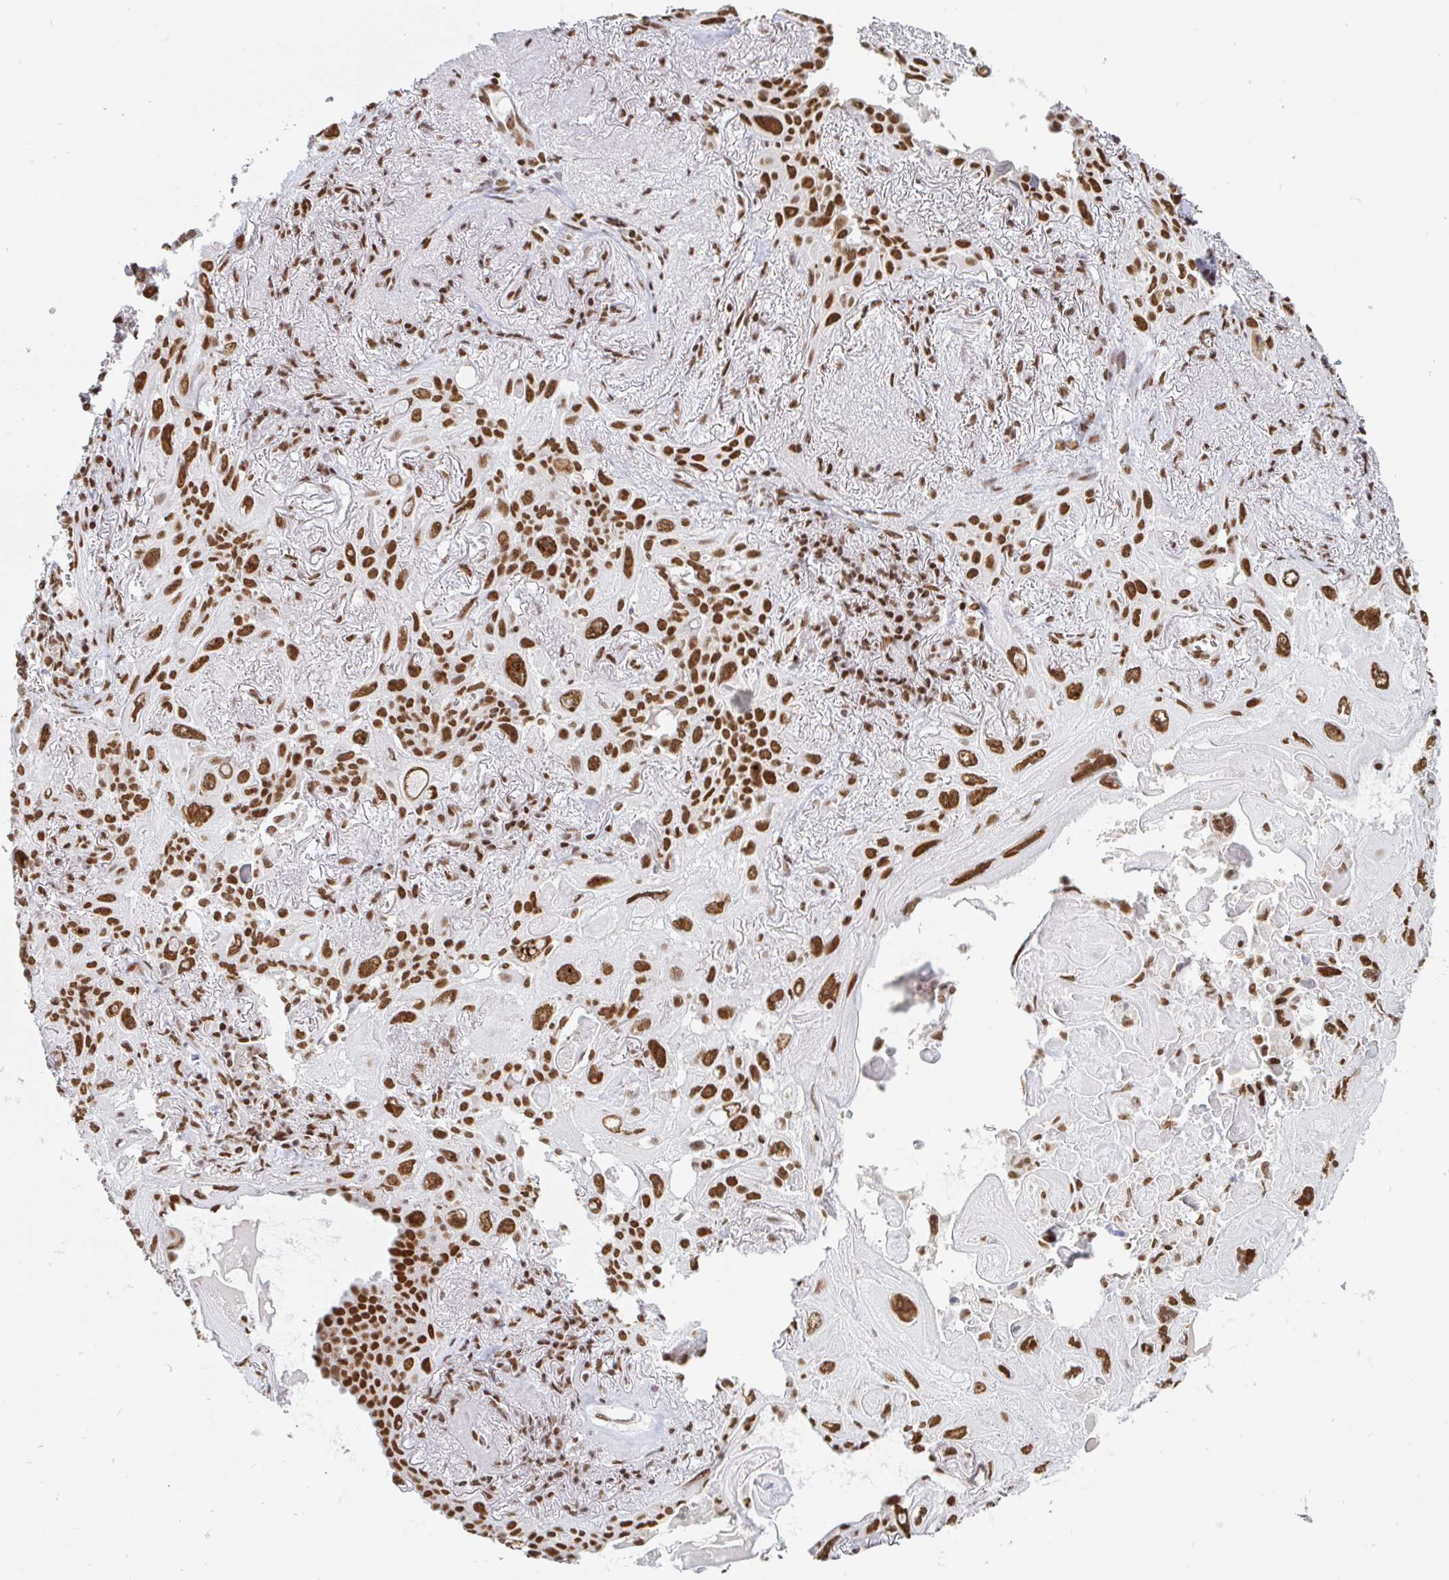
{"staining": {"intensity": "strong", "quantity": ">75%", "location": "nuclear"}, "tissue": "lung cancer", "cell_type": "Tumor cells", "image_type": "cancer", "snomed": [{"axis": "morphology", "description": "Squamous cell carcinoma, NOS"}, {"axis": "topography", "description": "Lung"}], "caption": "Immunohistochemical staining of squamous cell carcinoma (lung) reveals high levels of strong nuclear protein positivity in about >75% of tumor cells.", "gene": "RBMX", "patient": {"sex": "male", "age": 79}}